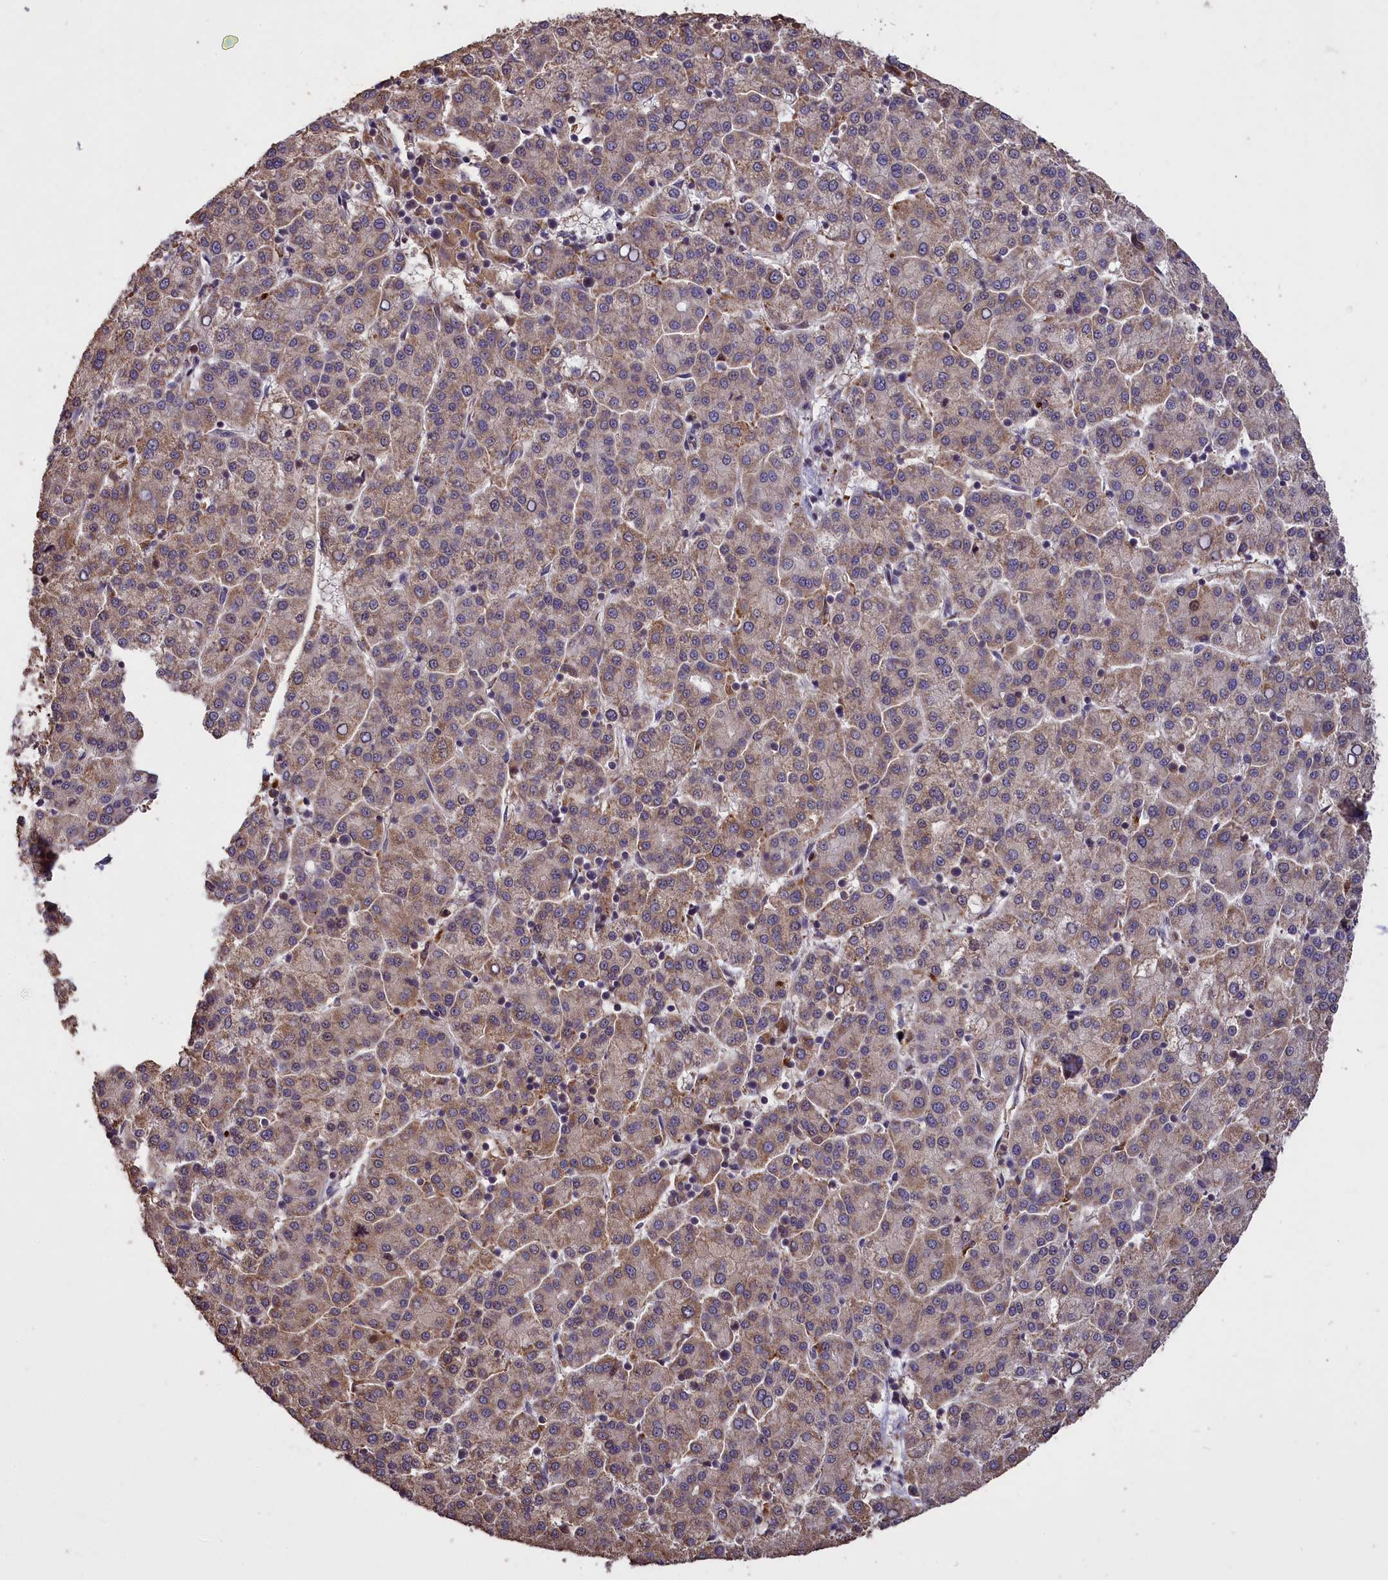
{"staining": {"intensity": "weak", "quantity": ">75%", "location": "cytoplasmic/membranous"}, "tissue": "liver cancer", "cell_type": "Tumor cells", "image_type": "cancer", "snomed": [{"axis": "morphology", "description": "Carcinoma, Hepatocellular, NOS"}, {"axis": "topography", "description": "Liver"}], "caption": "Protein staining displays weak cytoplasmic/membranous positivity in approximately >75% of tumor cells in liver cancer (hepatocellular carcinoma).", "gene": "CLRN2", "patient": {"sex": "female", "age": 58}}